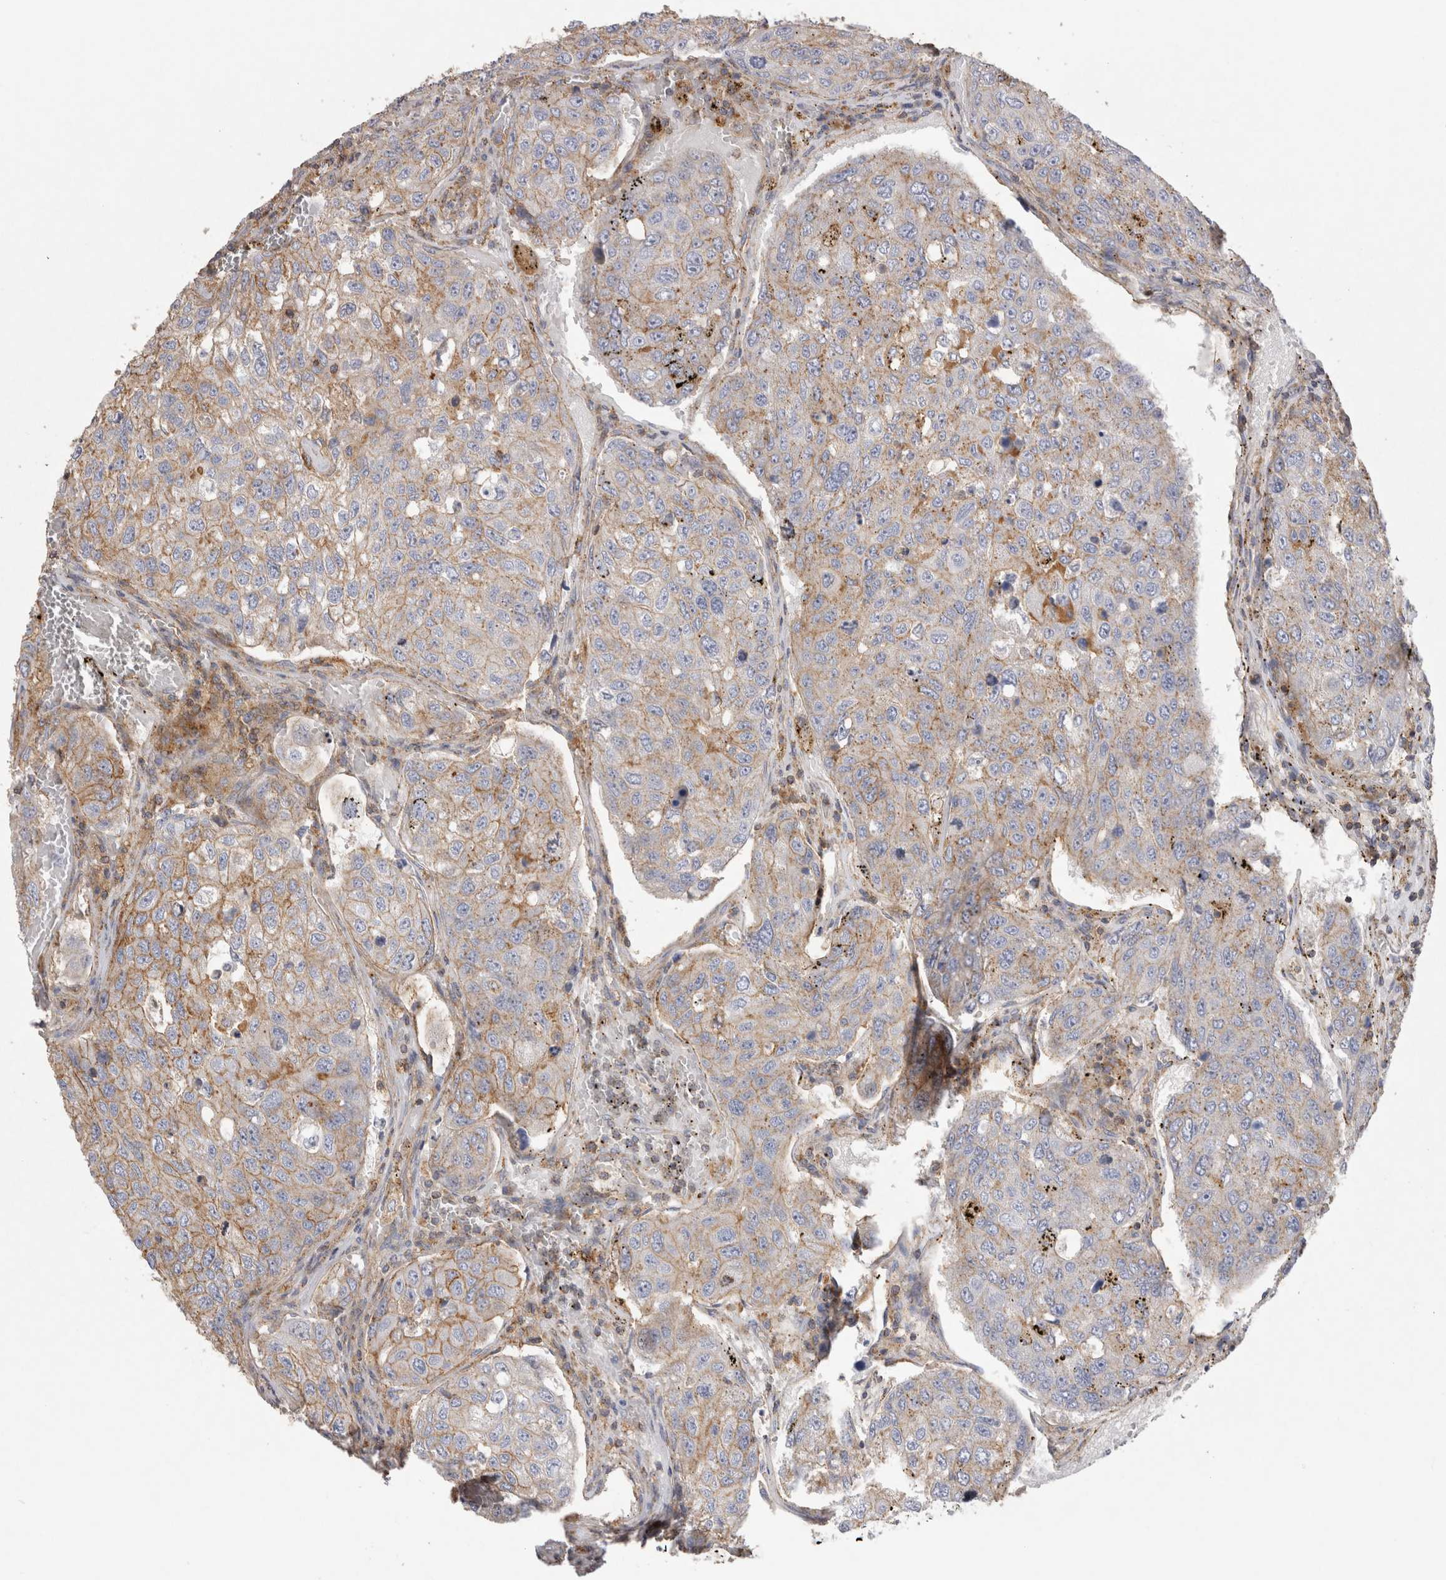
{"staining": {"intensity": "weak", "quantity": "25%-75%", "location": "cytoplasmic/membranous"}, "tissue": "urothelial cancer", "cell_type": "Tumor cells", "image_type": "cancer", "snomed": [{"axis": "morphology", "description": "Urothelial carcinoma, High grade"}, {"axis": "topography", "description": "Lymph node"}, {"axis": "topography", "description": "Urinary bladder"}], "caption": "Protein expression analysis of human urothelial cancer reveals weak cytoplasmic/membranous positivity in about 25%-75% of tumor cells.", "gene": "CHMP6", "patient": {"sex": "male", "age": 51}}